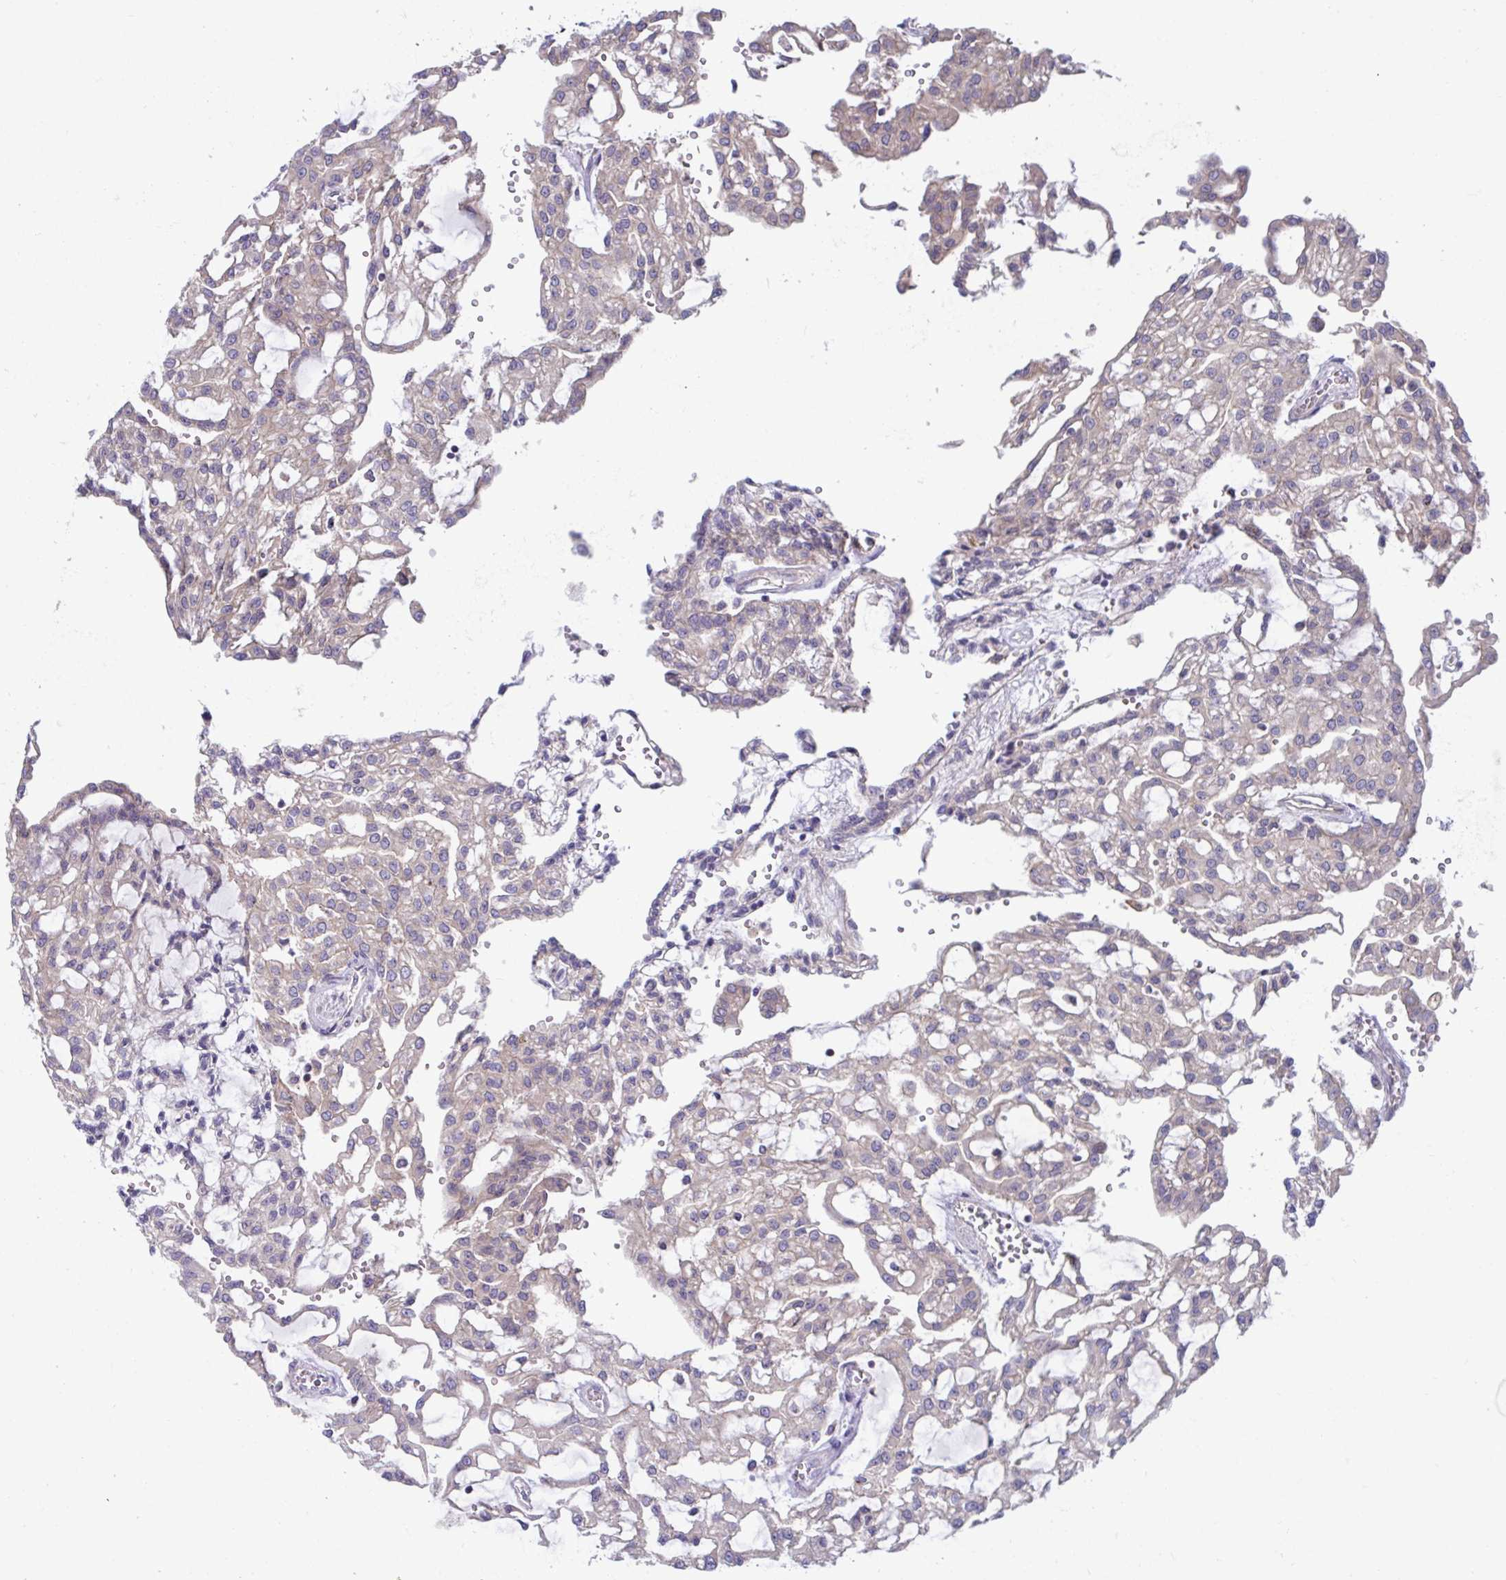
{"staining": {"intensity": "weak", "quantity": "25%-75%", "location": "cytoplasmic/membranous"}, "tissue": "renal cancer", "cell_type": "Tumor cells", "image_type": "cancer", "snomed": [{"axis": "morphology", "description": "Adenocarcinoma, NOS"}, {"axis": "topography", "description": "Kidney"}], "caption": "Immunohistochemistry of human adenocarcinoma (renal) reveals low levels of weak cytoplasmic/membranous positivity in approximately 25%-75% of tumor cells.", "gene": "IST1", "patient": {"sex": "male", "age": 63}}